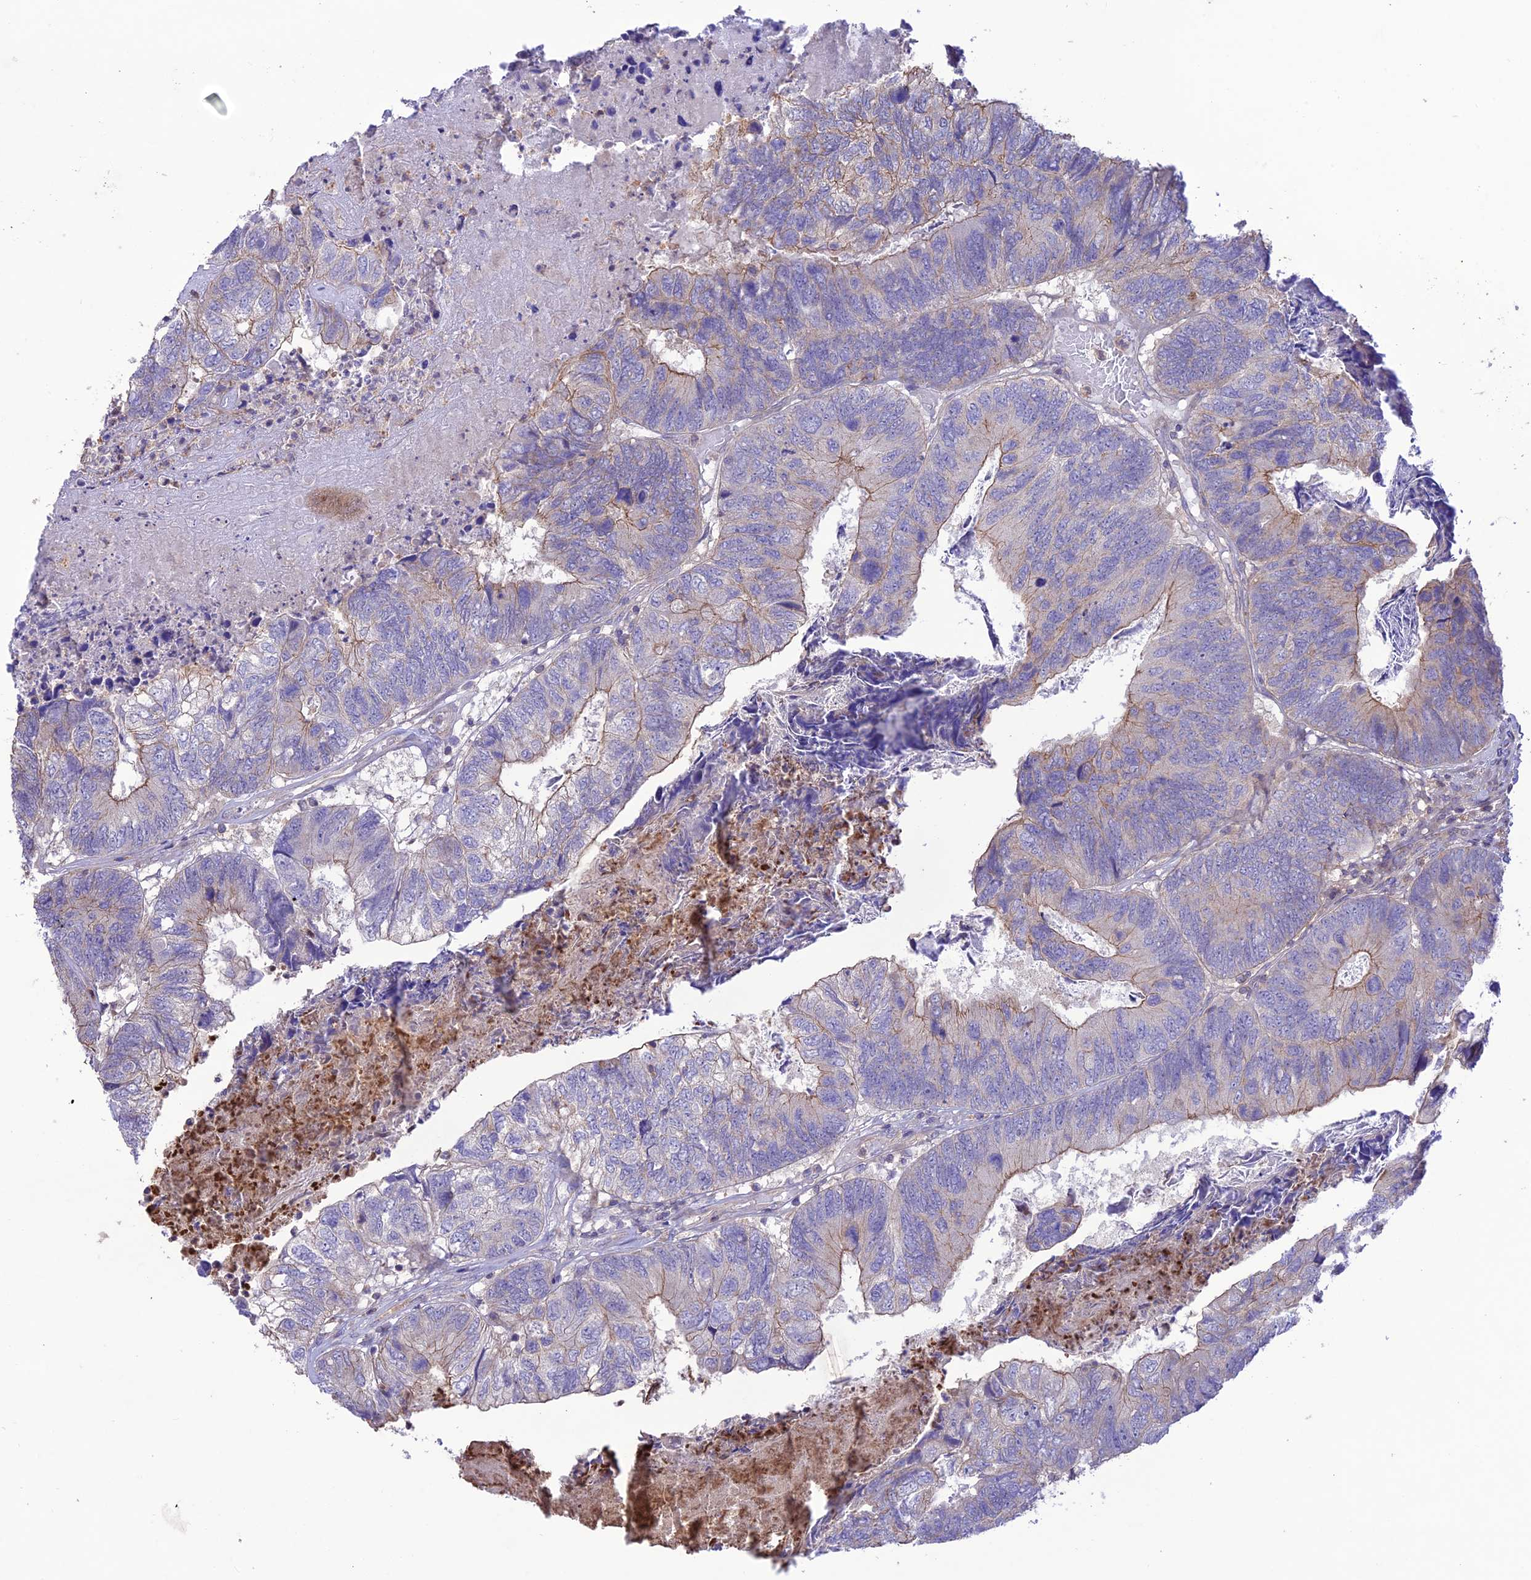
{"staining": {"intensity": "moderate", "quantity": "<25%", "location": "cytoplasmic/membranous"}, "tissue": "colorectal cancer", "cell_type": "Tumor cells", "image_type": "cancer", "snomed": [{"axis": "morphology", "description": "Adenocarcinoma, NOS"}, {"axis": "topography", "description": "Colon"}], "caption": "About <25% of tumor cells in adenocarcinoma (colorectal) demonstrate moderate cytoplasmic/membranous protein positivity as visualized by brown immunohistochemical staining.", "gene": "FCHSD1", "patient": {"sex": "female", "age": 67}}